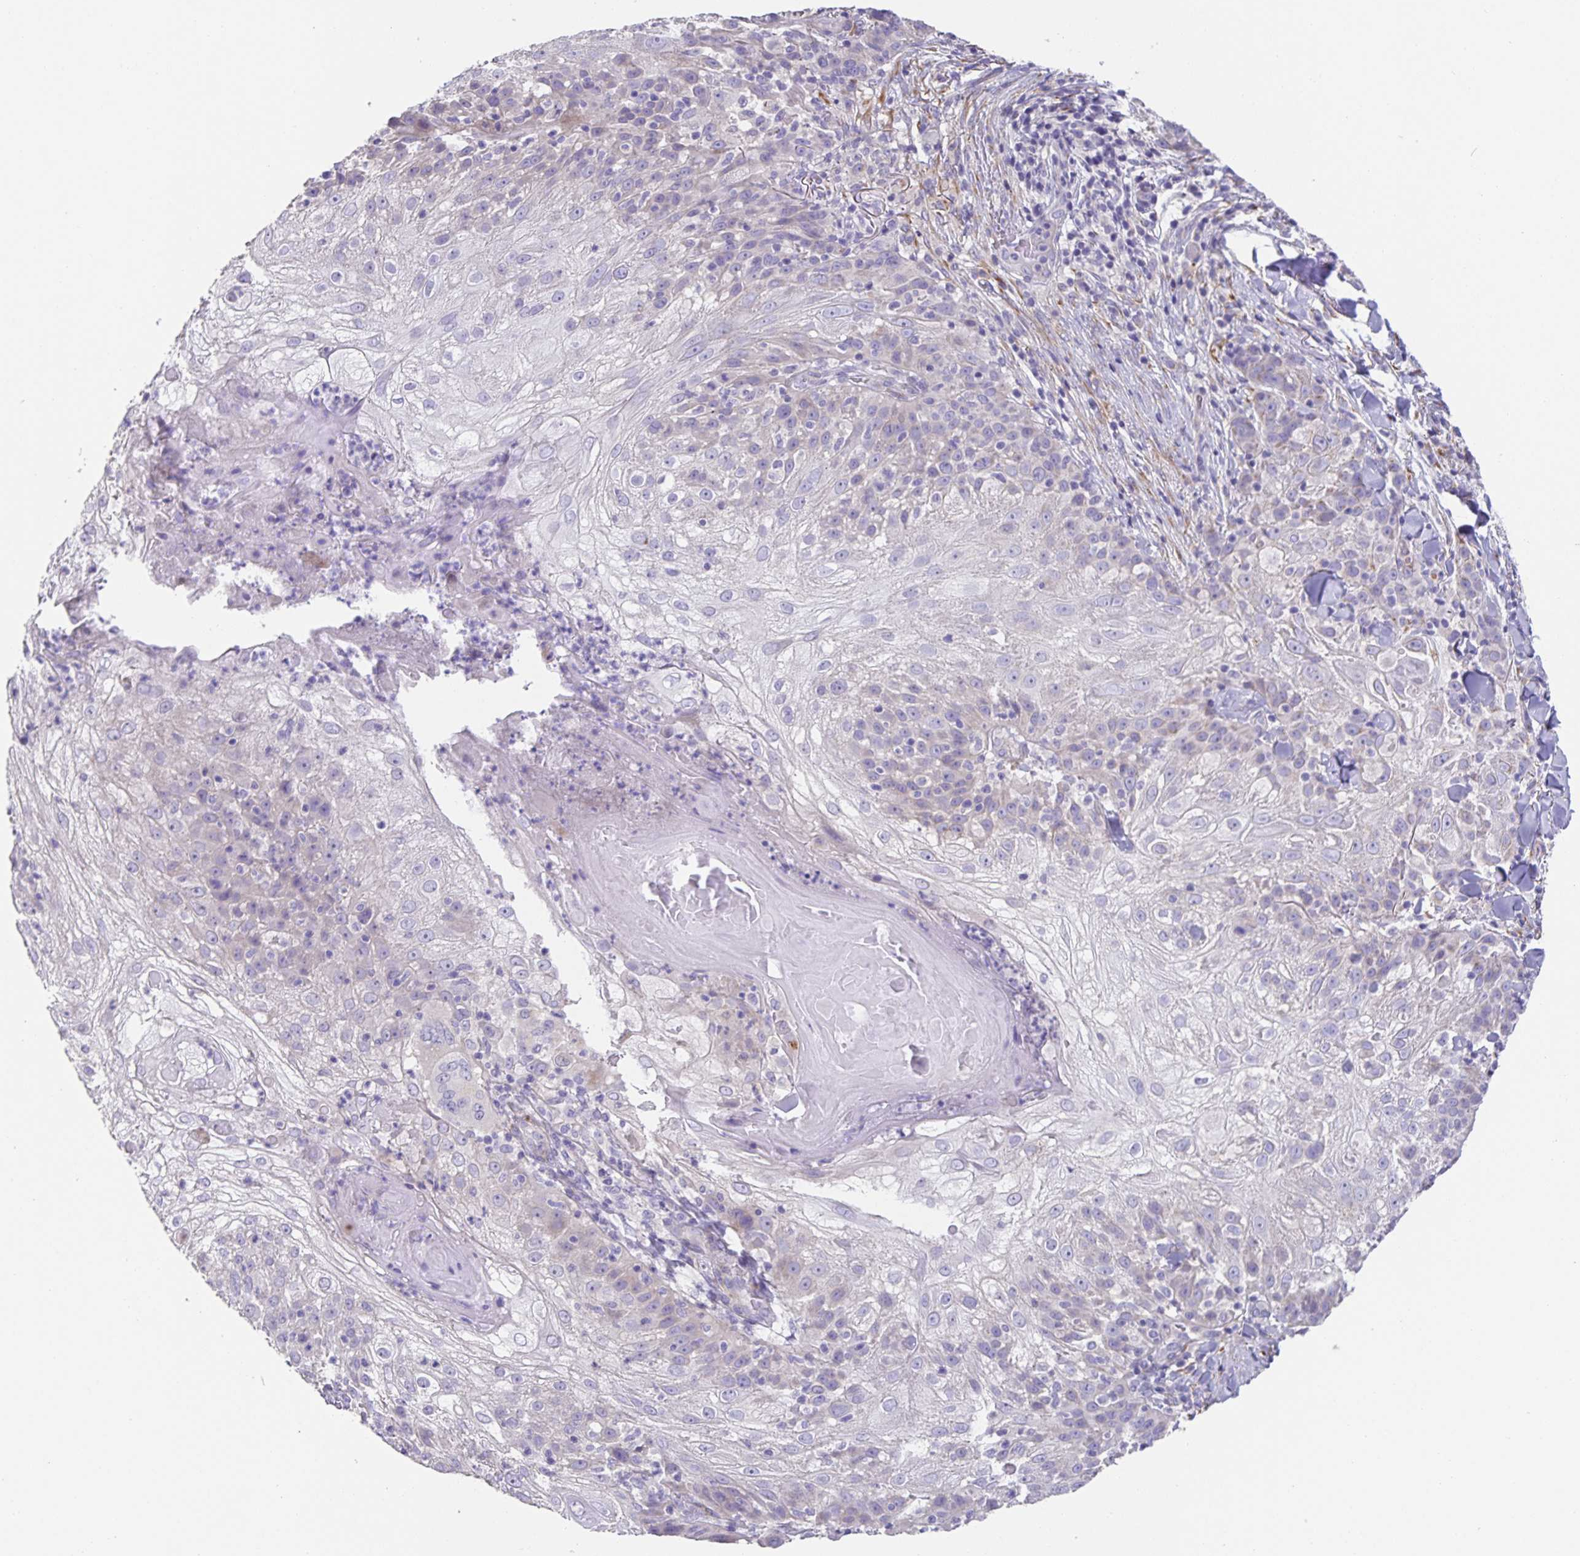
{"staining": {"intensity": "negative", "quantity": "none", "location": "none"}, "tissue": "skin cancer", "cell_type": "Tumor cells", "image_type": "cancer", "snomed": [{"axis": "morphology", "description": "Normal tissue, NOS"}, {"axis": "morphology", "description": "Squamous cell carcinoma, NOS"}, {"axis": "topography", "description": "Skin"}], "caption": "DAB immunohistochemical staining of skin cancer (squamous cell carcinoma) displays no significant expression in tumor cells.", "gene": "PRR36", "patient": {"sex": "female", "age": 83}}